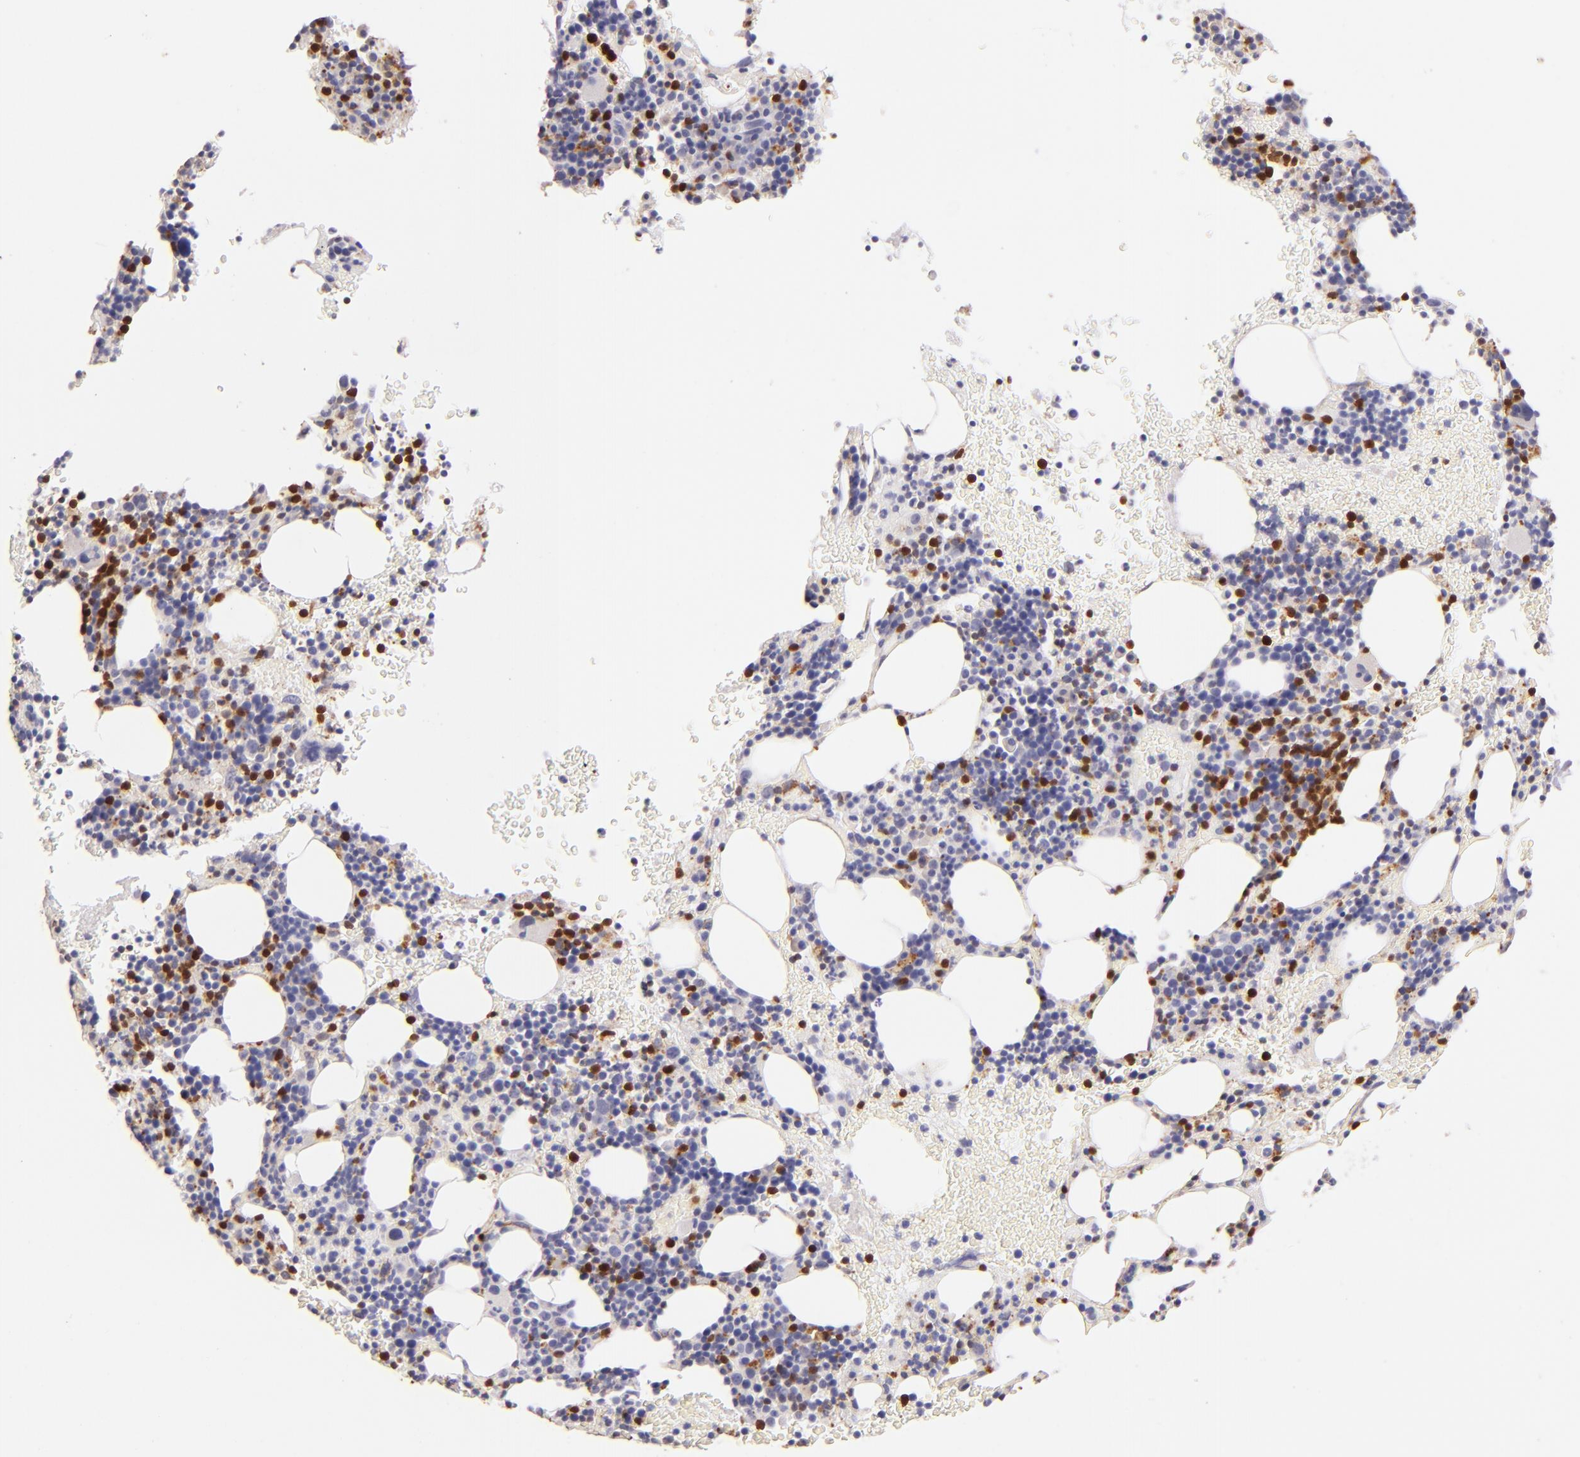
{"staining": {"intensity": "strong", "quantity": "<25%", "location": "cytoplasmic/membranous"}, "tissue": "bone marrow", "cell_type": "Hematopoietic cells", "image_type": "normal", "snomed": [{"axis": "morphology", "description": "Normal tissue, NOS"}, {"axis": "topography", "description": "Bone marrow"}], "caption": "The micrograph reveals a brown stain indicating the presence of a protein in the cytoplasmic/membranous of hematopoietic cells in bone marrow. The staining was performed using DAB (3,3'-diaminobenzidine), with brown indicating positive protein expression. Nuclei are stained blue with hematoxylin.", "gene": "ZAP70", "patient": {"sex": "male", "age": 86}}